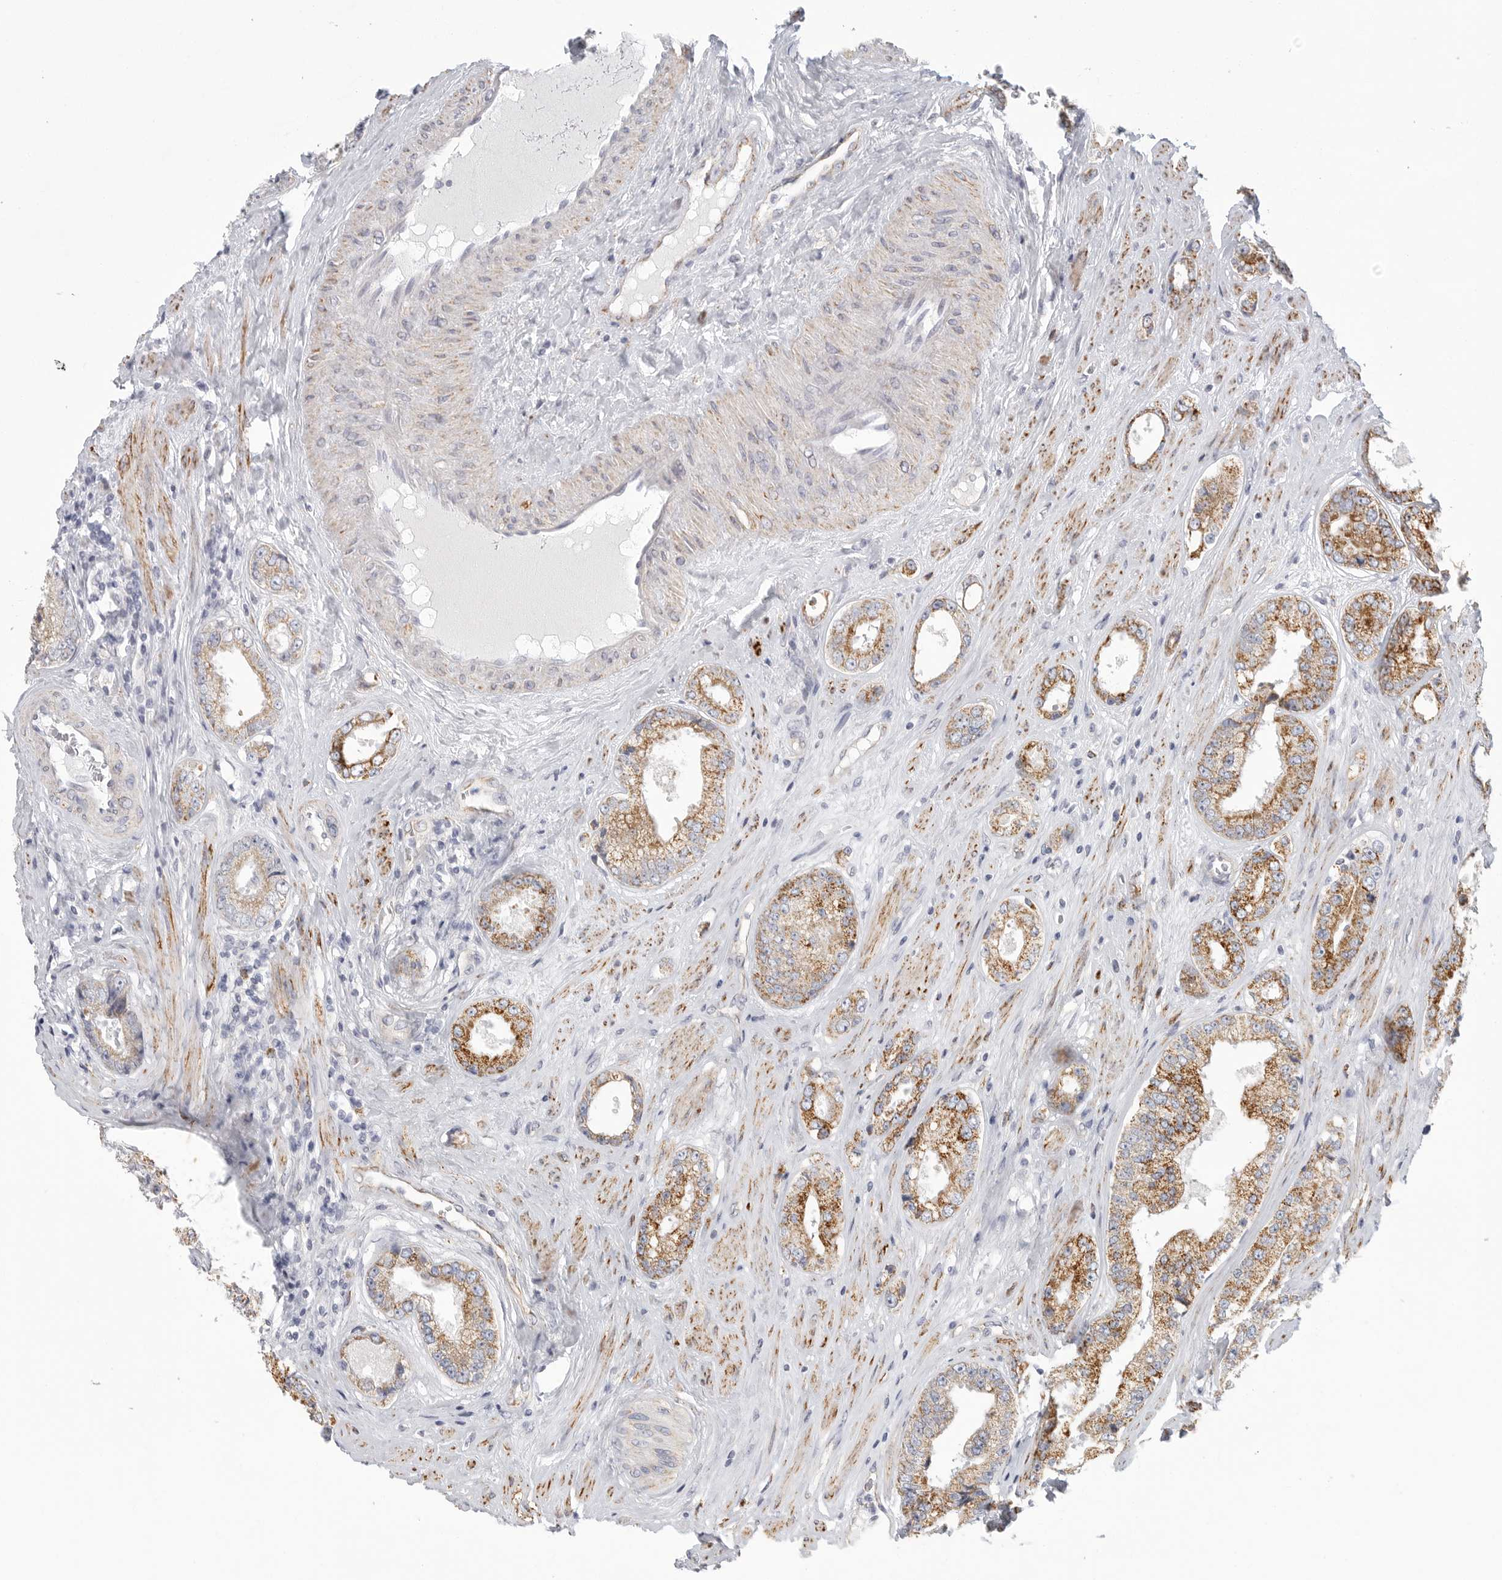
{"staining": {"intensity": "moderate", "quantity": ">75%", "location": "cytoplasmic/membranous"}, "tissue": "prostate cancer", "cell_type": "Tumor cells", "image_type": "cancer", "snomed": [{"axis": "morphology", "description": "Adenocarcinoma, High grade"}, {"axis": "topography", "description": "Prostate"}], "caption": "Moderate cytoplasmic/membranous positivity for a protein is appreciated in about >75% of tumor cells of prostate cancer using immunohistochemistry (IHC).", "gene": "ELP3", "patient": {"sex": "male", "age": 61}}